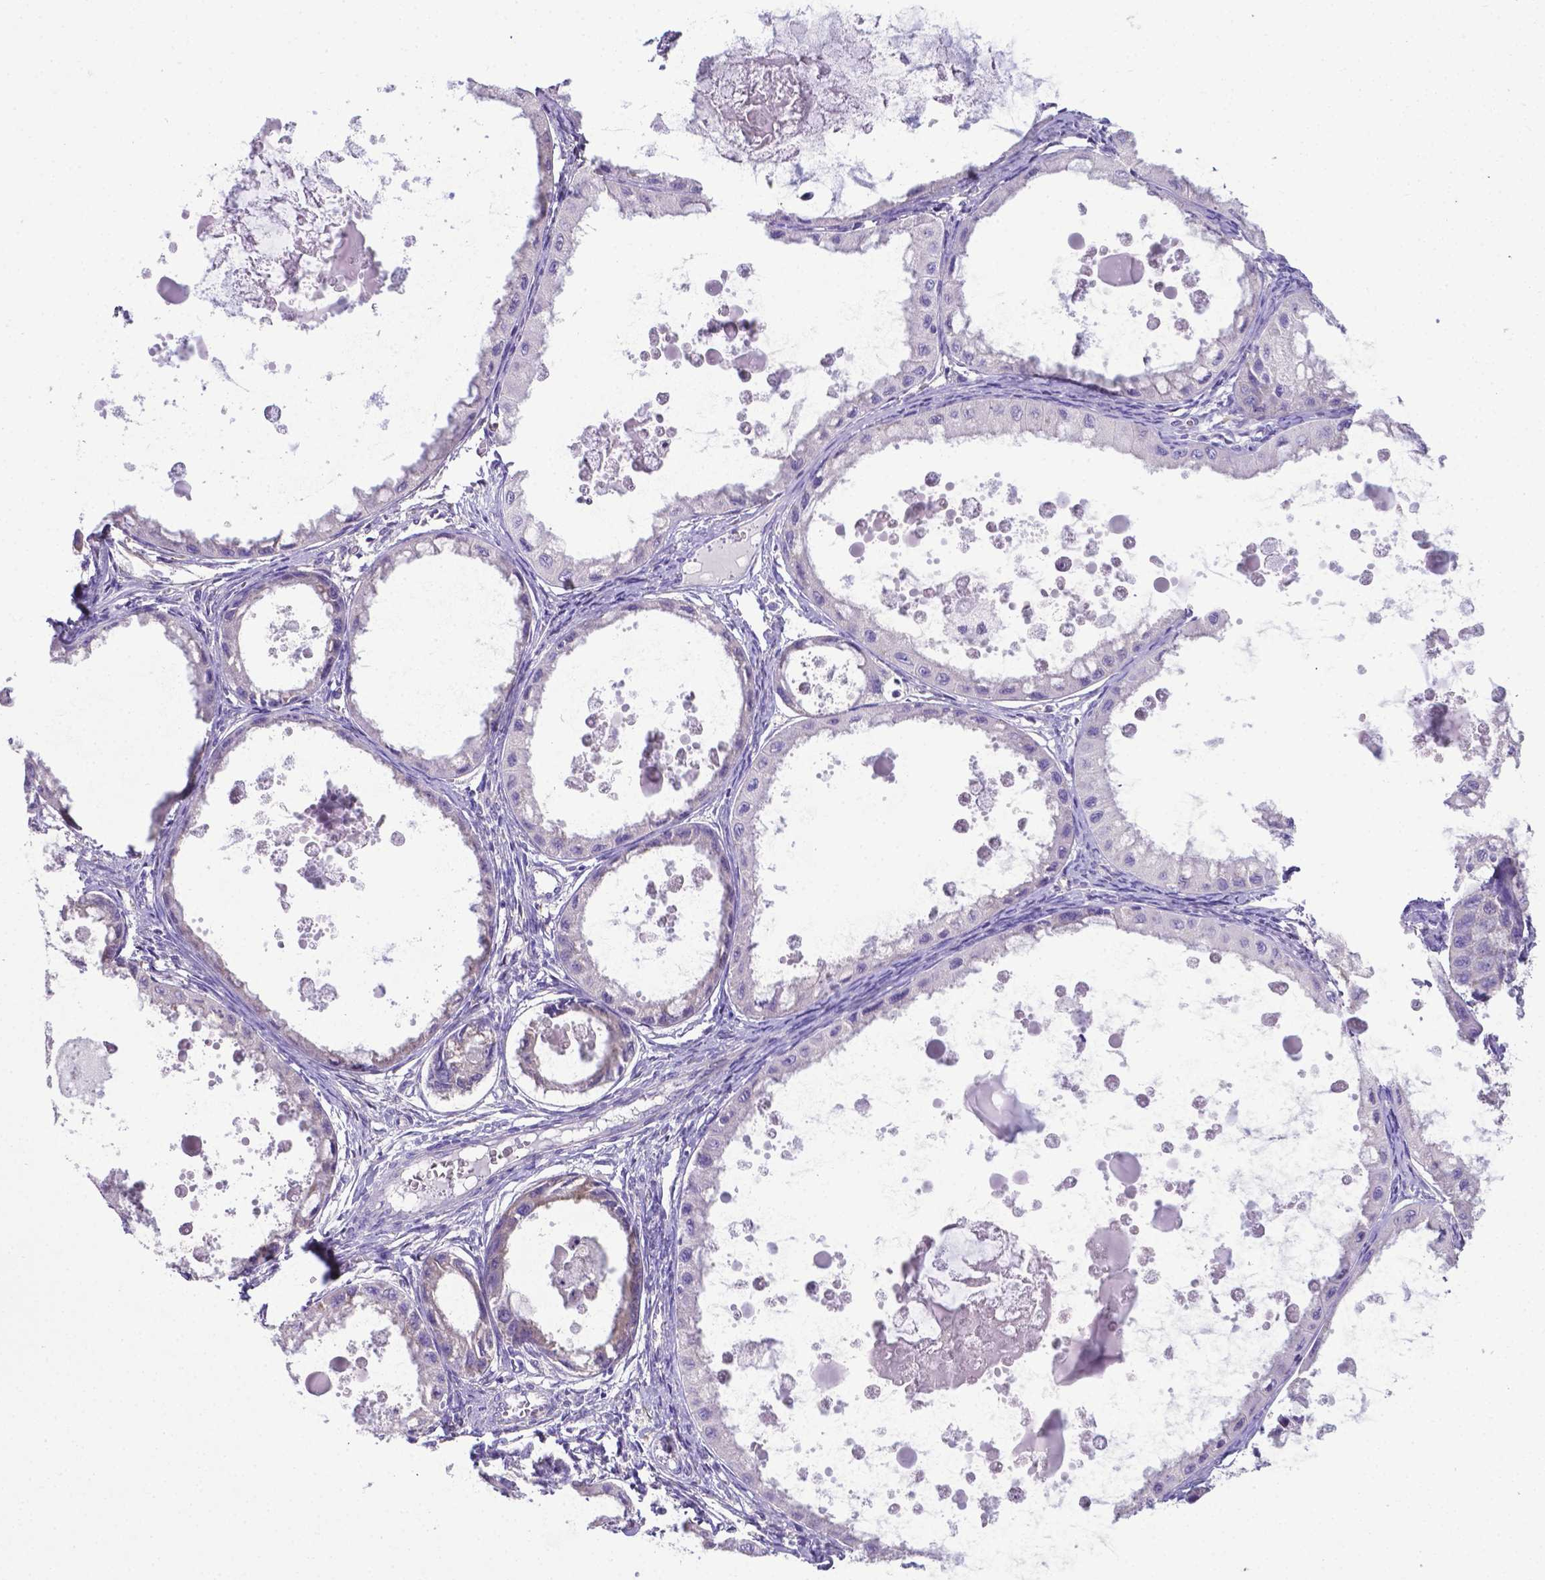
{"staining": {"intensity": "negative", "quantity": "none", "location": "none"}, "tissue": "ovarian cancer", "cell_type": "Tumor cells", "image_type": "cancer", "snomed": [{"axis": "morphology", "description": "Cystadenocarcinoma, mucinous, NOS"}, {"axis": "topography", "description": "Ovary"}], "caption": "Immunohistochemistry image of neoplastic tissue: human ovarian mucinous cystadenocarcinoma stained with DAB (3,3'-diaminobenzidine) displays no significant protein positivity in tumor cells. The staining is performed using DAB (3,3'-diaminobenzidine) brown chromogen with nuclei counter-stained in using hematoxylin.", "gene": "RPL6", "patient": {"sex": "female", "age": 64}}